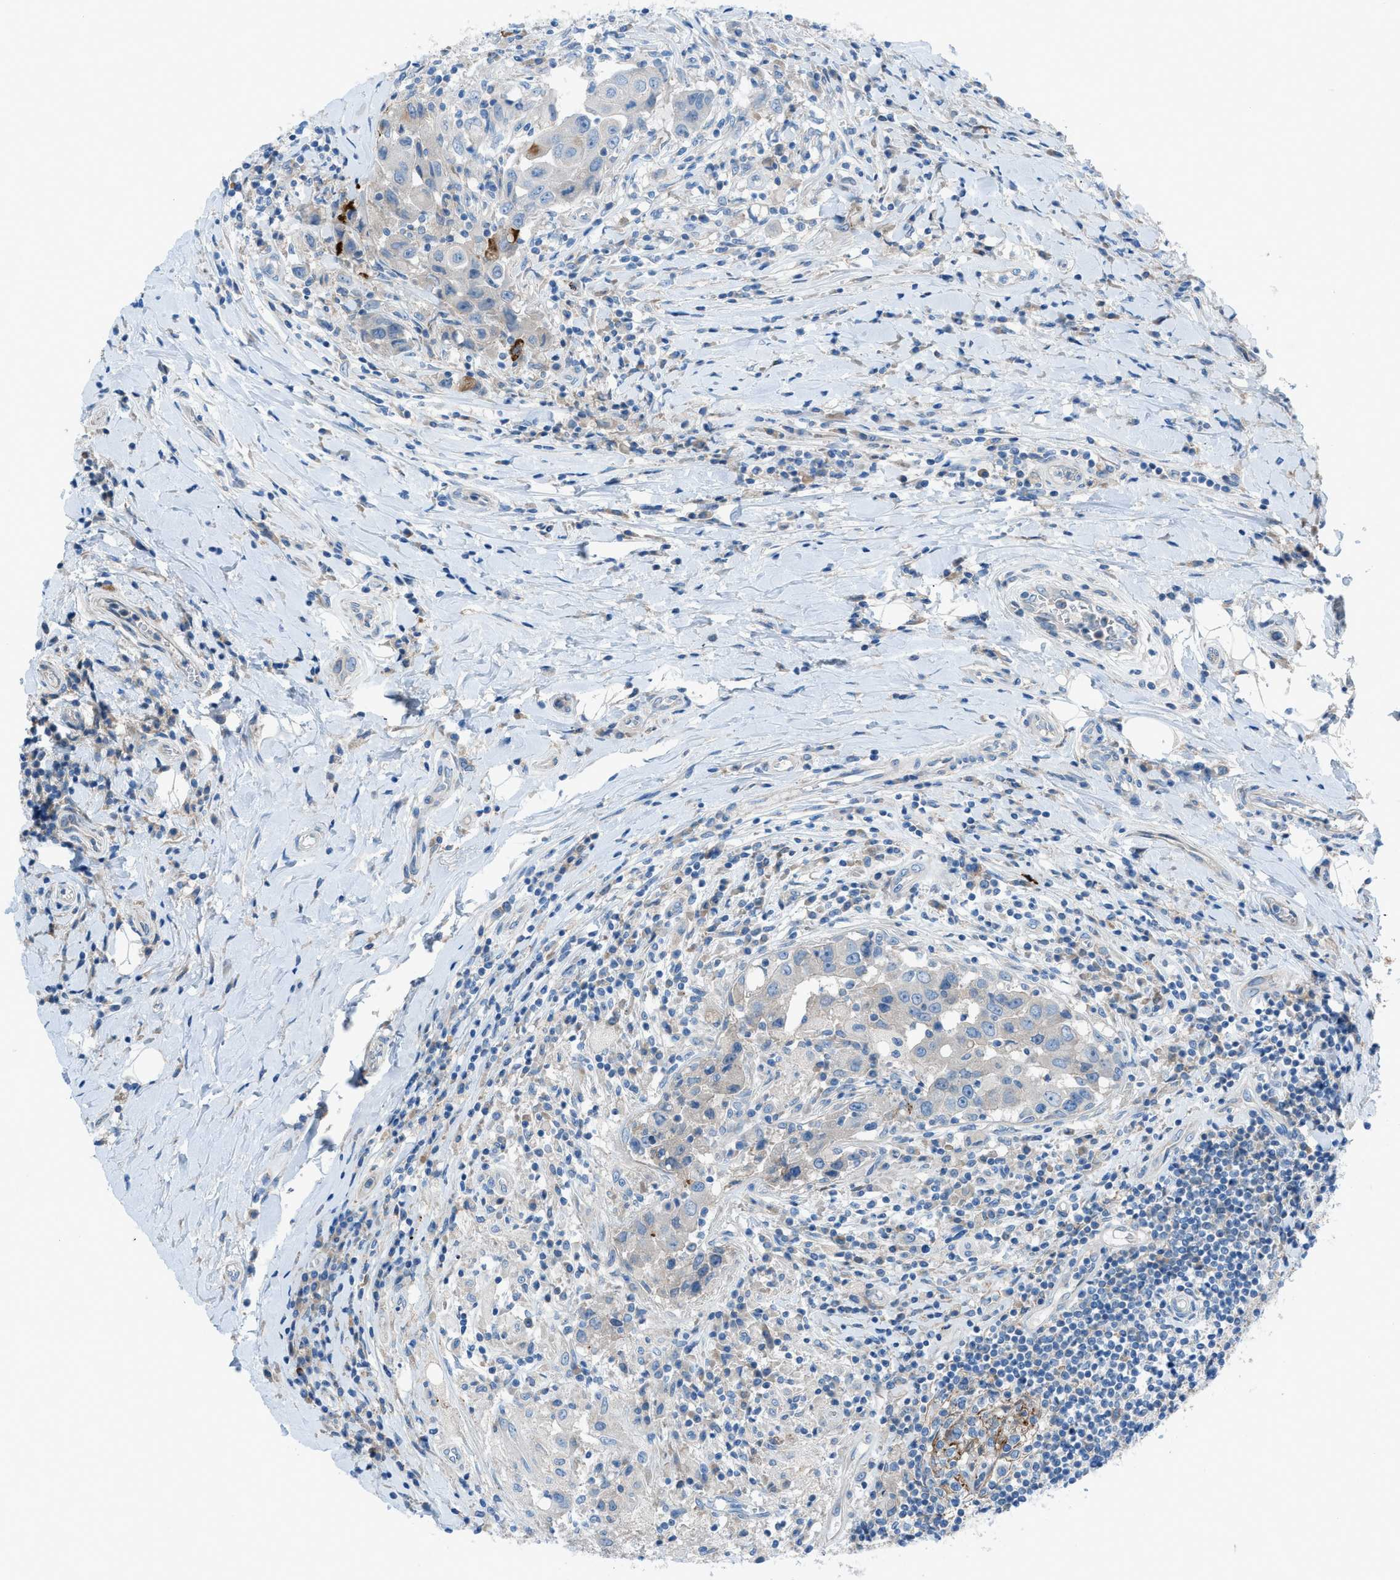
{"staining": {"intensity": "moderate", "quantity": "<25%", "location": "cytoplasmic/membranous"}, "tissue": "breast cancer", "cell_type": "Tumor cells", "image_type": "cancer", "snomed": [{"axis": "morphology", "description": "Duct carcinoma"}, {"axis": "topography", "description": "Breast"}], "caption": "This histopathology image displays breast cancer (infiltrating ductal carcinoma) stained with IHC to label a protein in brown. The cytoplasmic/membranous of tumor cells show moderate positivity for the protein. Nuclei are counter-stained blue.", "gene": "C5AR2", "patient": {"sex": "female", "age": 27}}